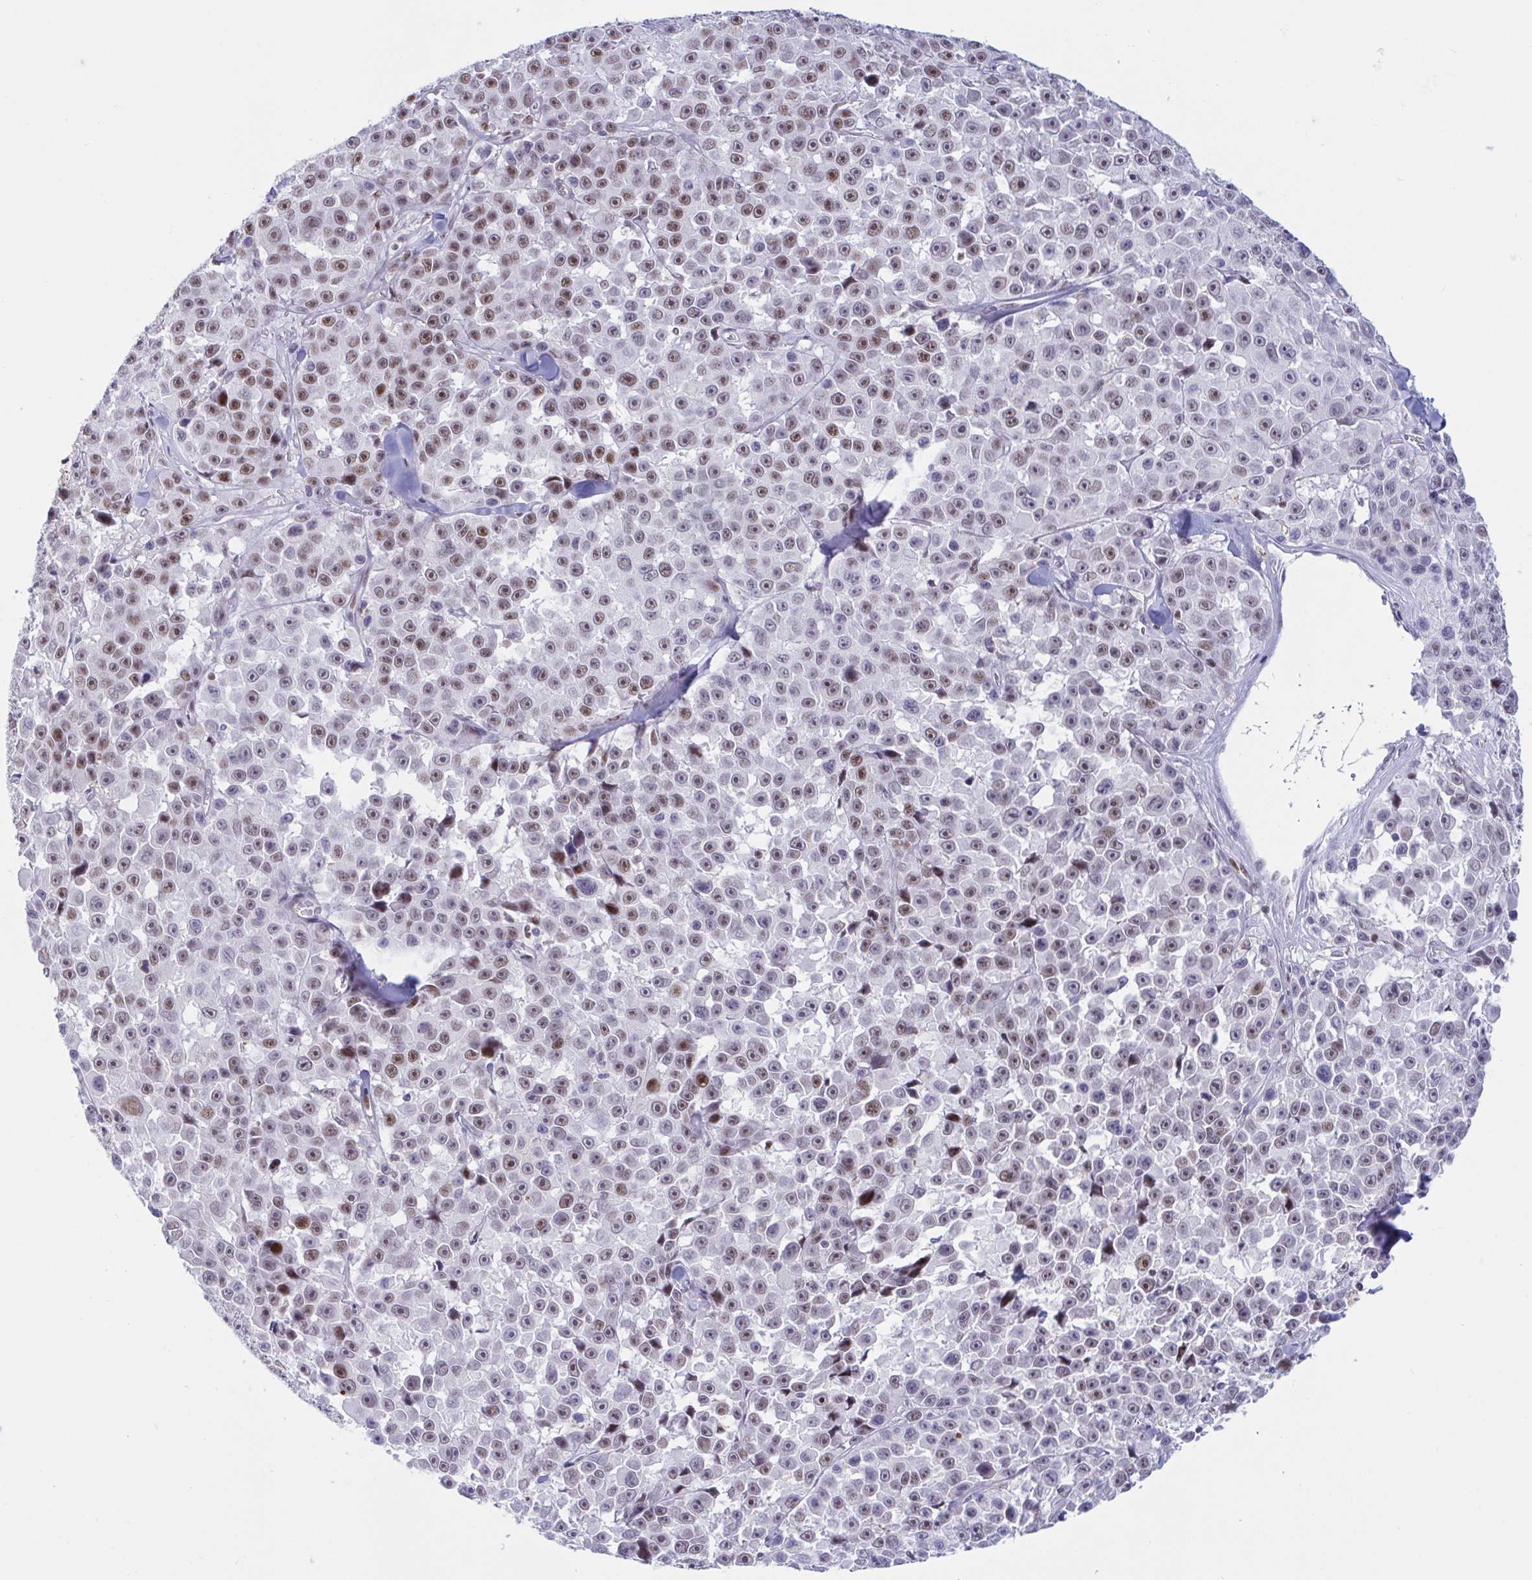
{"staining": {"intensity": "moderate", "quantity": "25%-75%", "location": "nuclear"}, "tissue": "melanoma", "cell_type": "Tumor cells", "image_type": "cancer", "snomed": [{"axis": "morphology", "description": "Malignant melanoma, NOS"}, {"axis": "topography", "description": "Skin"}], "caption": "Melanoma stained for a protein displays moderate nuclear positivity in tumor cells. The staining is performed using DAB brown chromogen to label protein expression. The nuclei are counter-stained blue using hematoxylin.", "gene": "IKZF2", "patient": {"sex": "female", "age": 66}}